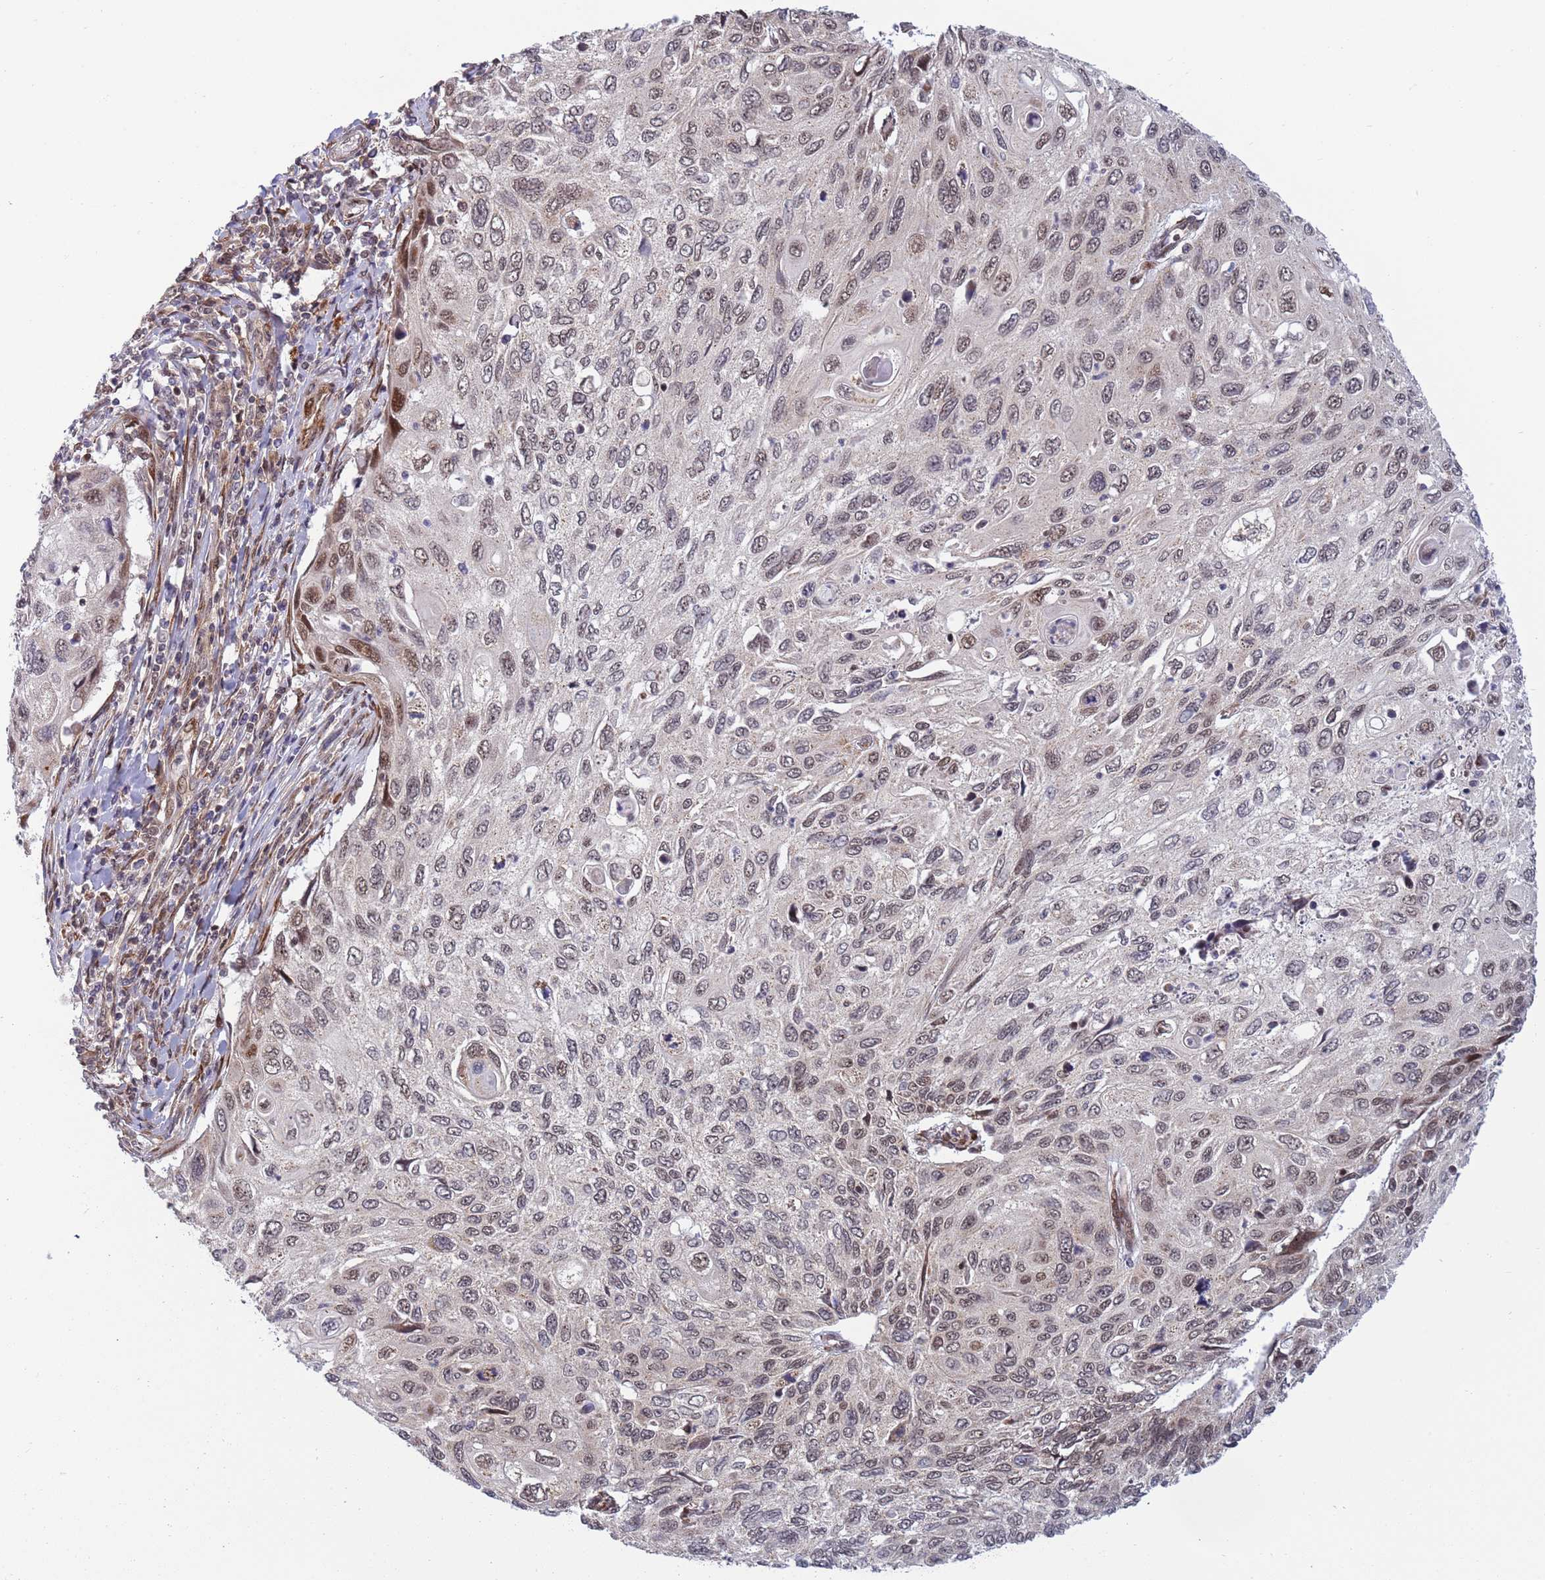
{"staining": {"intensity": "moderate", "quantity": "<25%", "location": "nuclear"}, "tissue": "cervical cancer", "cell_type": "Tumor cells", "image_type": "cancer", "snomed": [{"axis": "morphology", "description": "Squamous cell carcinoma, NOS"}, {"axis": "topography", "description": "Cervix"}], "caption": "Protein staining by immunohistochemistry (IHC) demonstrates moderate nuclear expression in about <25% of tumor cells in cervical squamous cell carcinoma.", "gene": "TBX10", "patient": {"sex": "female", "age": 70}}